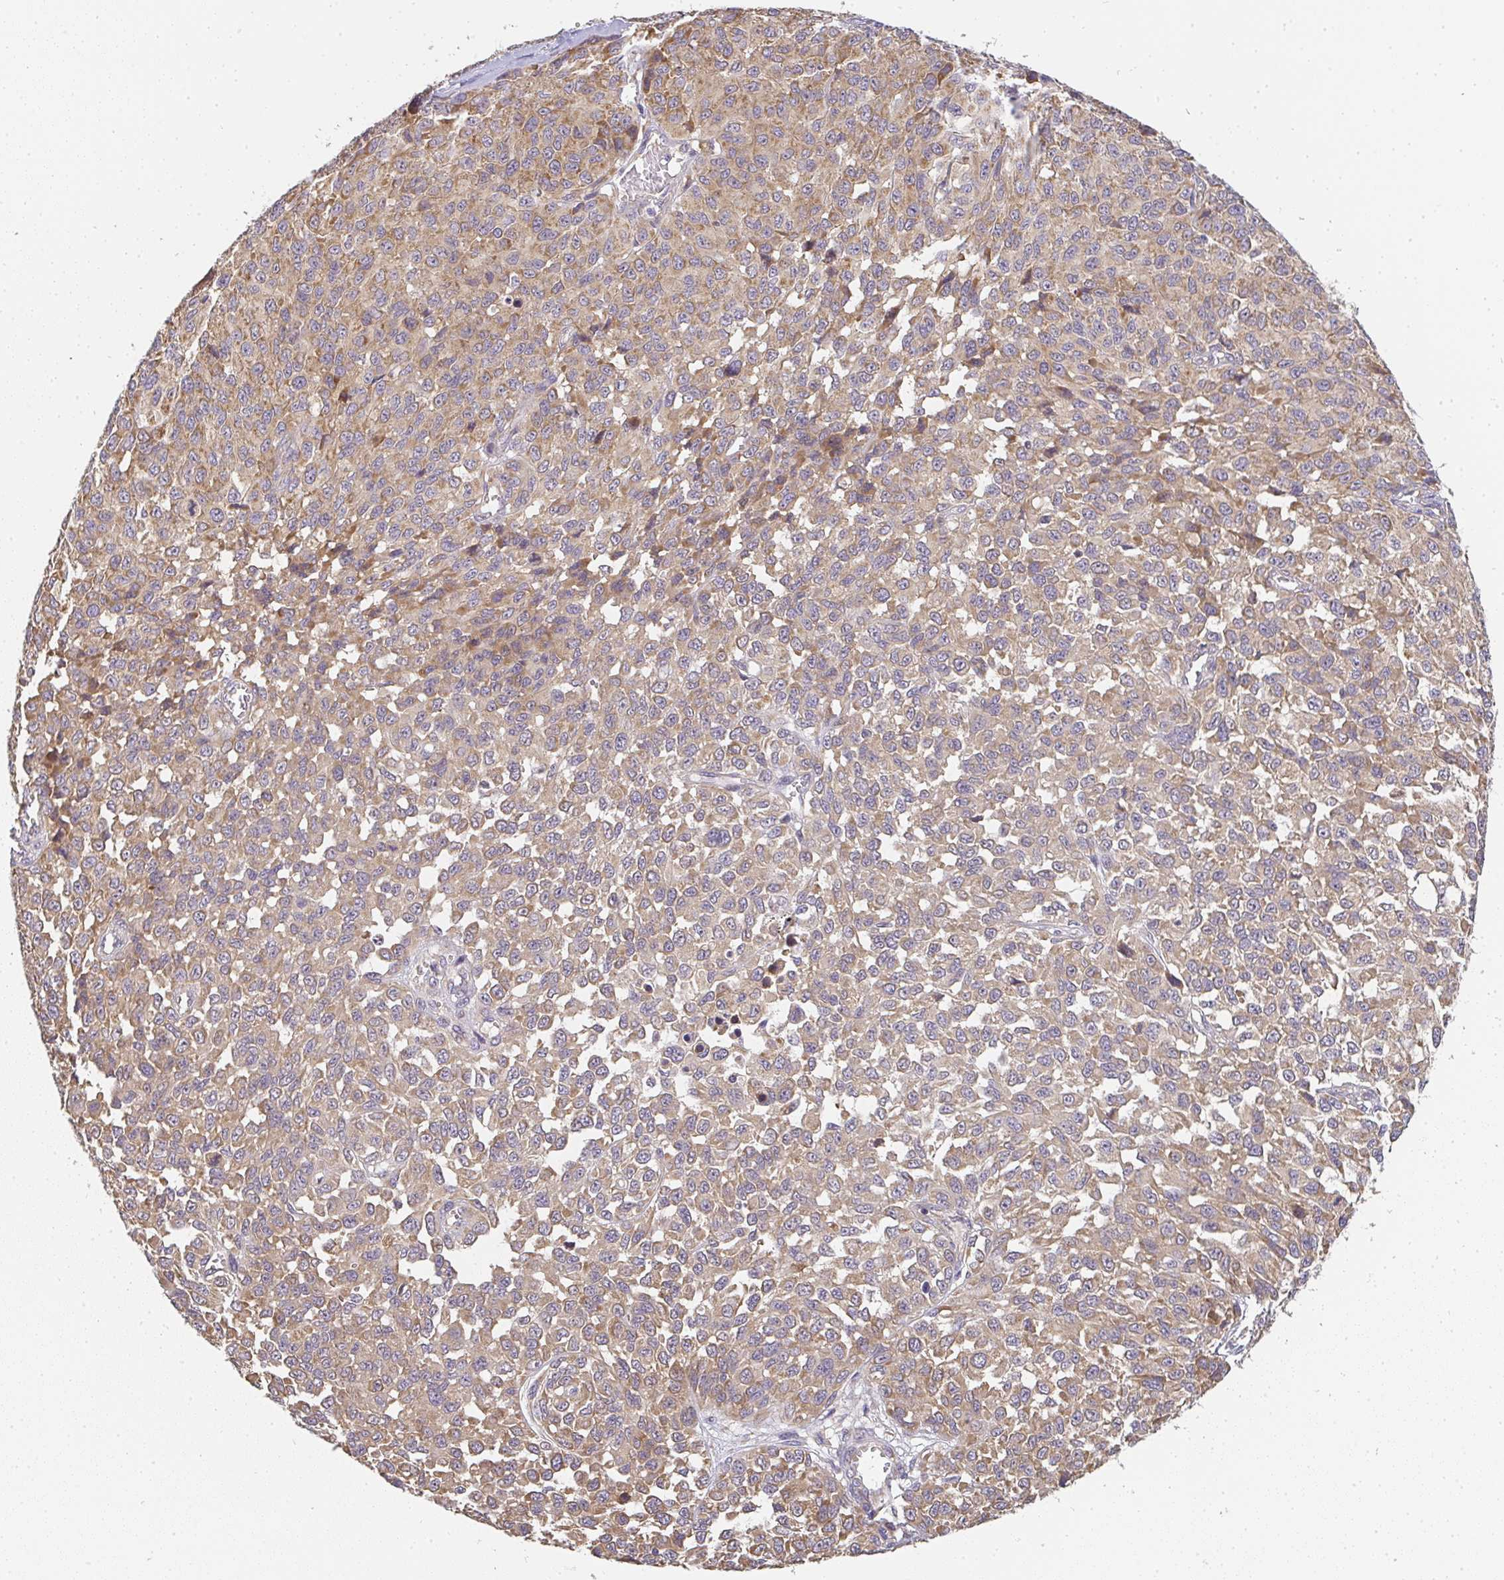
{"staining": {"intensity": "moderate", "quantity": ">75%", "location": "cytoplasmic/membranous"}, "tissue": "melanoma", "cell_type": "Tumor cells", "image_type": "cancer", "snomed": [{"axis": "morphology", "description": "Malignant melanoma, NOS"}, {"axis": "topography", "description": "Skin"}], "caption": "Immunohistochemical staining of human melanoma reveals medium levels of moderate cytoplasmic/membranous protein positivity in approximately >75% of tumor cells.", "gene": "SLC35B3", "patient": {"sex": "male", "age": 62}}